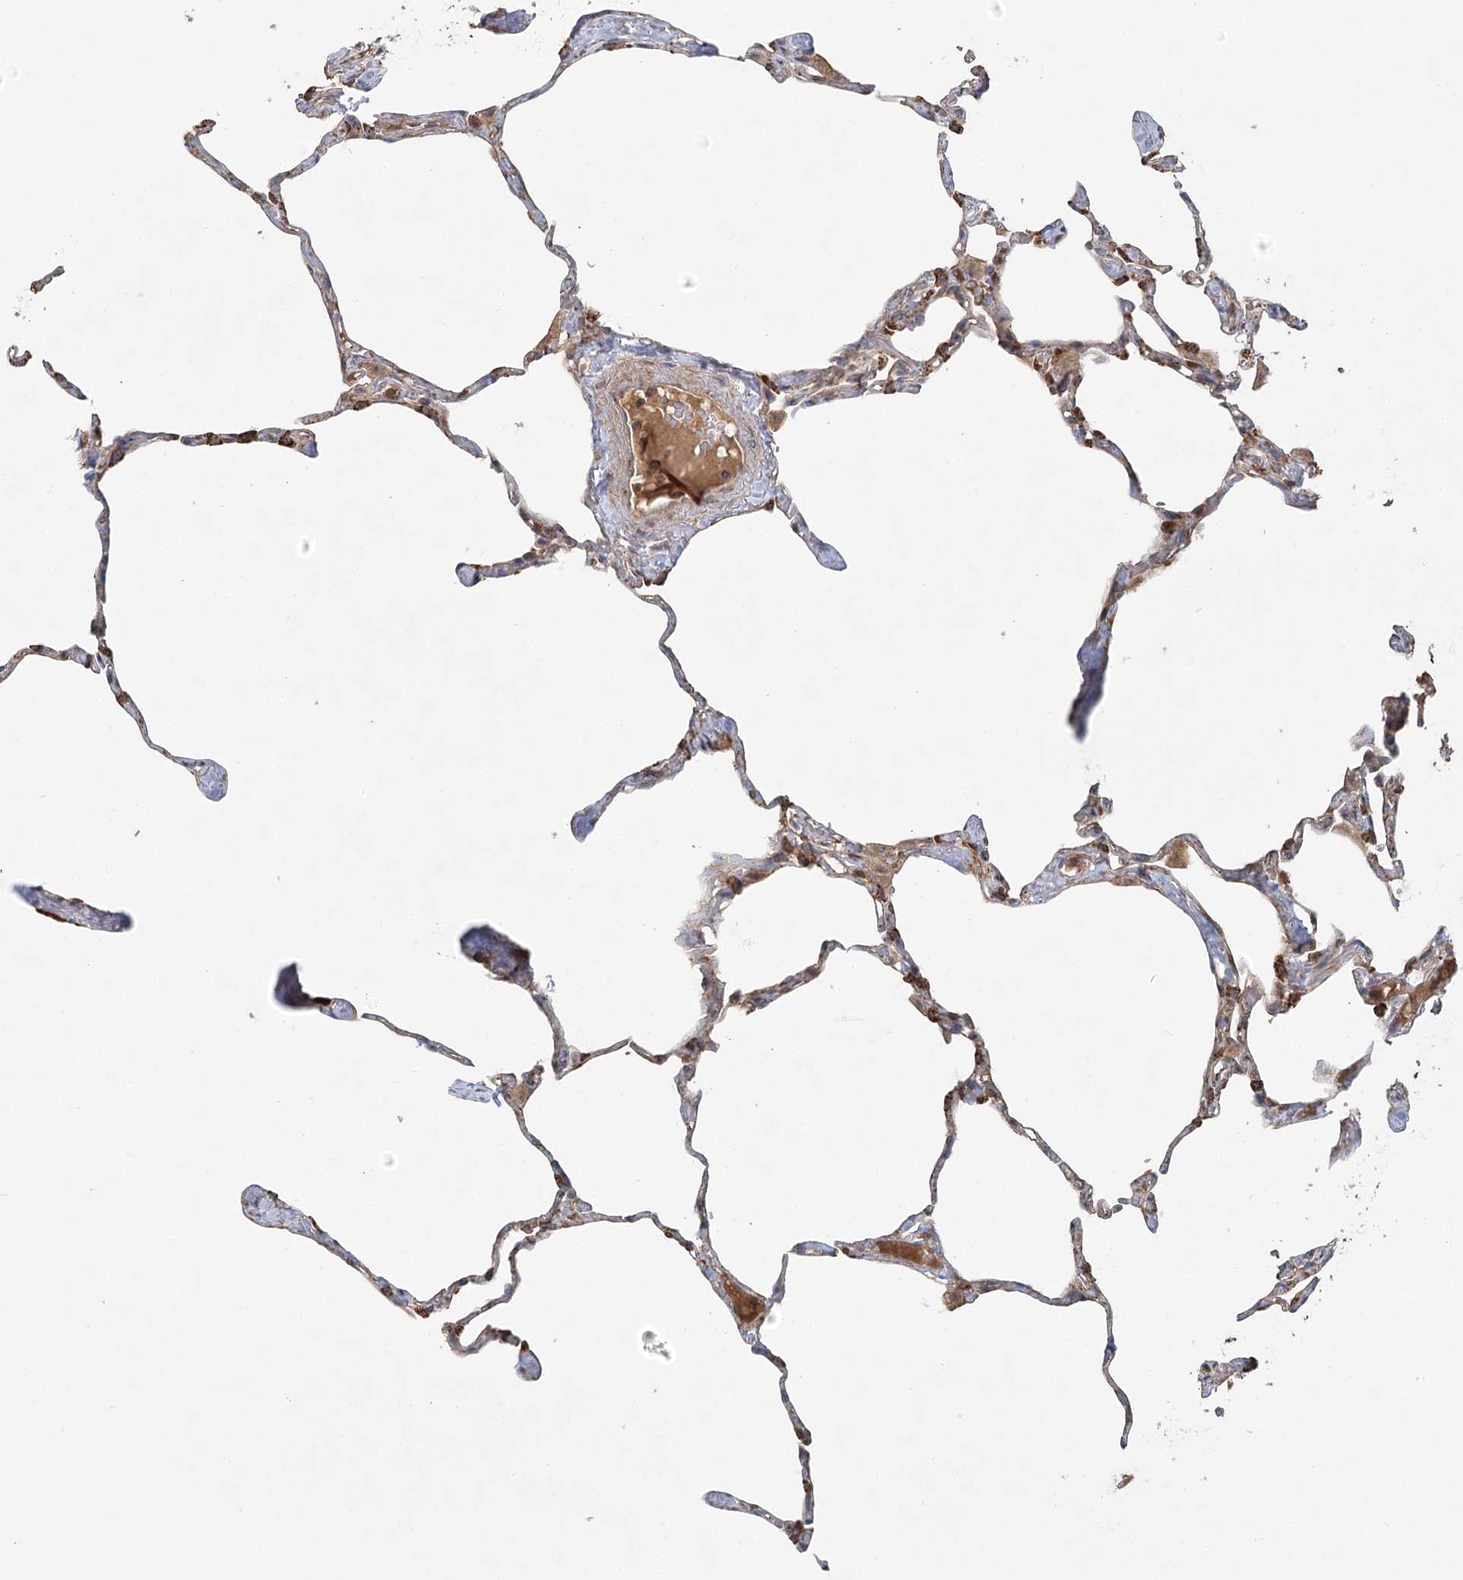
{"staining": {"intensity": "strong", "quantity": "25%-75%", "location": "cytoplasmic/membranous"}, "tissue": "lung", "cell_type": "Alveolar cells", "image_type": "normal", "snomed": [{"axis": "morphology", "description": "Normal tissue, NOS"}, {"axis": "topography", "description": "Lung"}], "caption": "The photomicrograph shows a brown stain indicating the presence of a protein in the cytoplasmic/membranous of alveolar cells in lung.", "gene": "ENSG00000273217", "patient": {"sex": "male", "age": 65}}